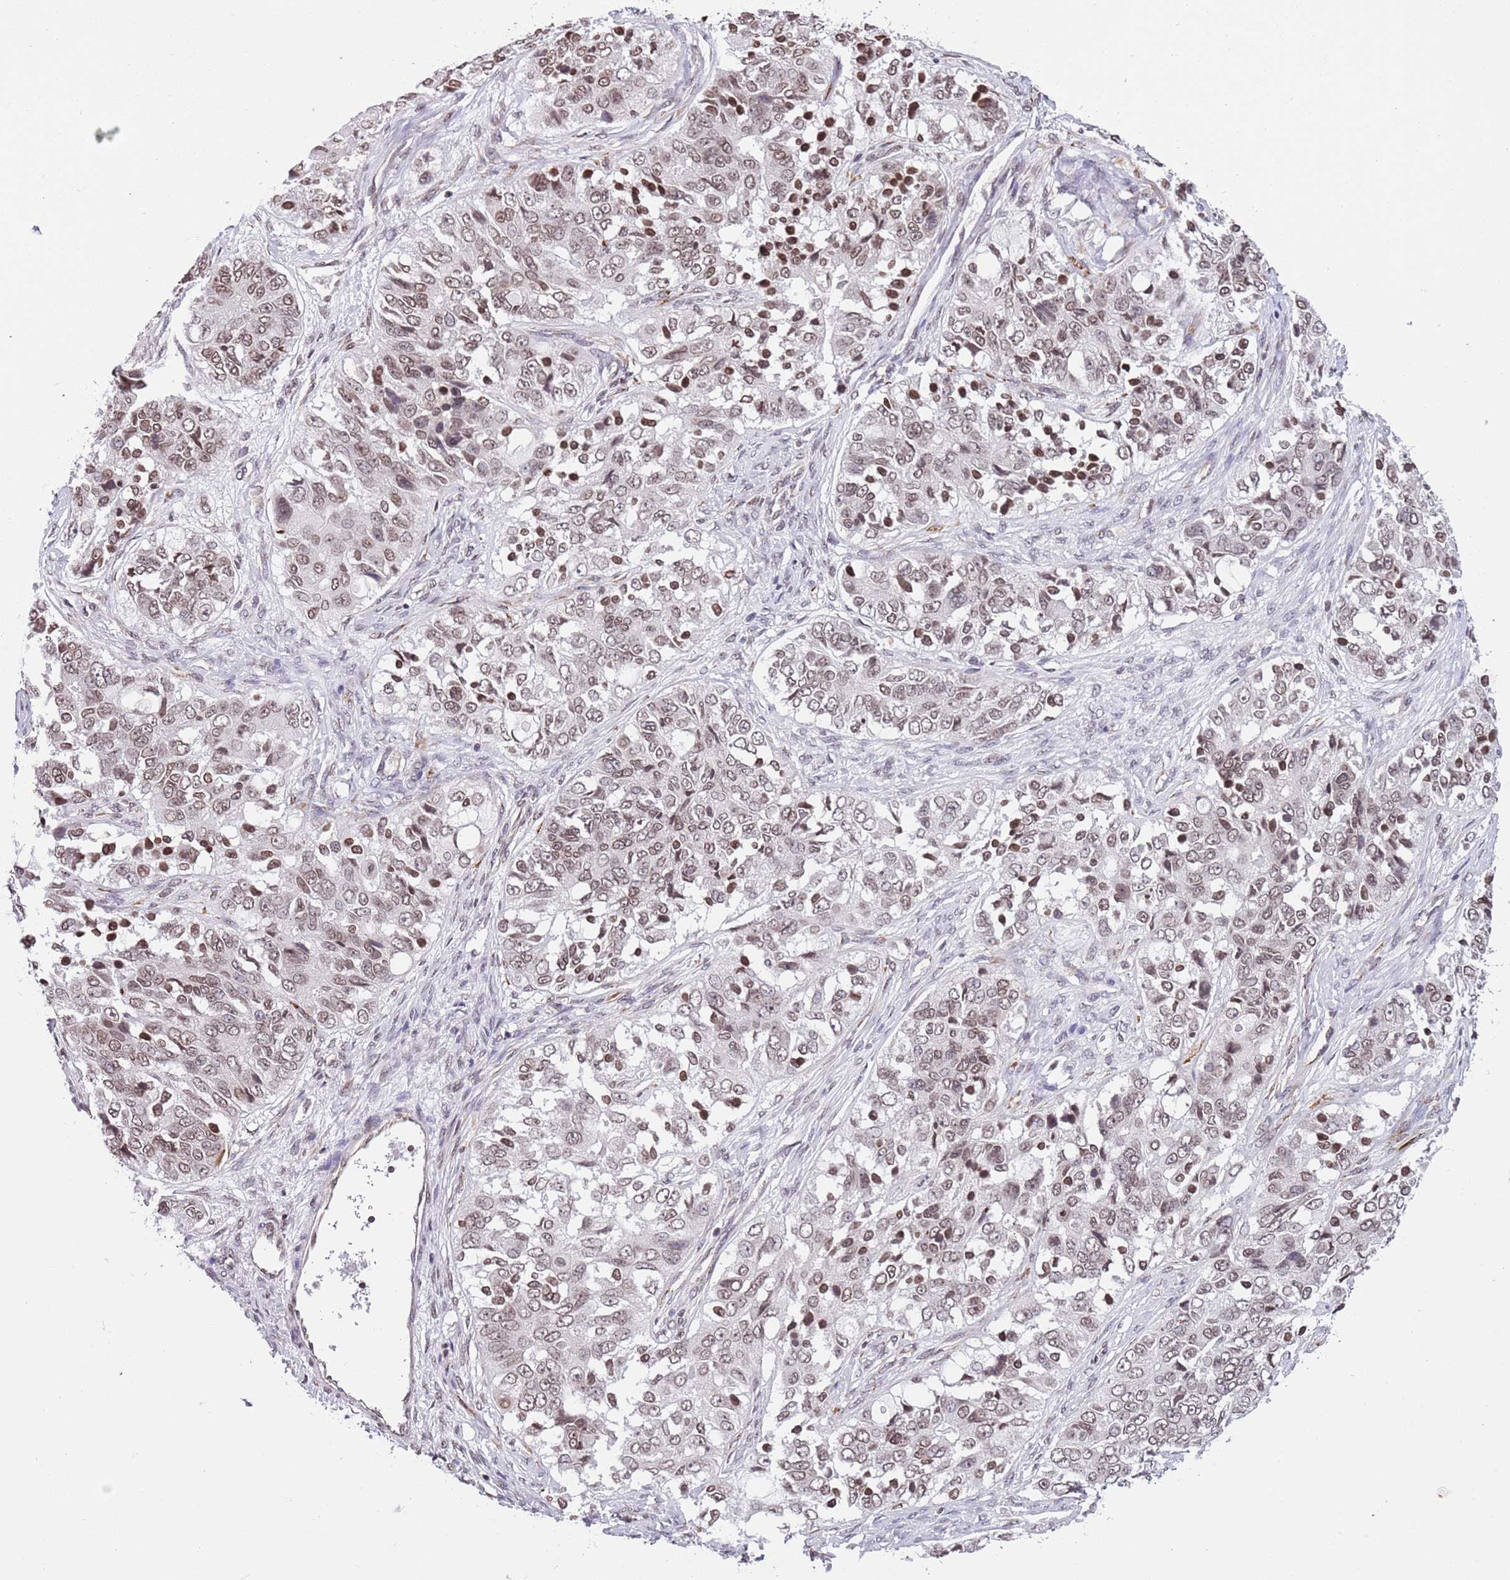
{"staining": {"intensity": "weak", "quantity": ">75%", "location": "nuclear"}, "tissue": "ovarian cancer", "cell_type": "Tumor cells", "image_type": "cancer", "snomed": [{"axis": "morphology", "description": "Carcinoma, endometroid"}, {"axis": "topography", "description": "Ovary"}], "caption": "Approximately >75% of tumor cells in ovarian endometroid carcinoma reveal weak nuclear protein staining as visualized by brown immunohistochemical staining.", "gene": "NRIP1", "patient": {"sex": "female", "age": 51}}